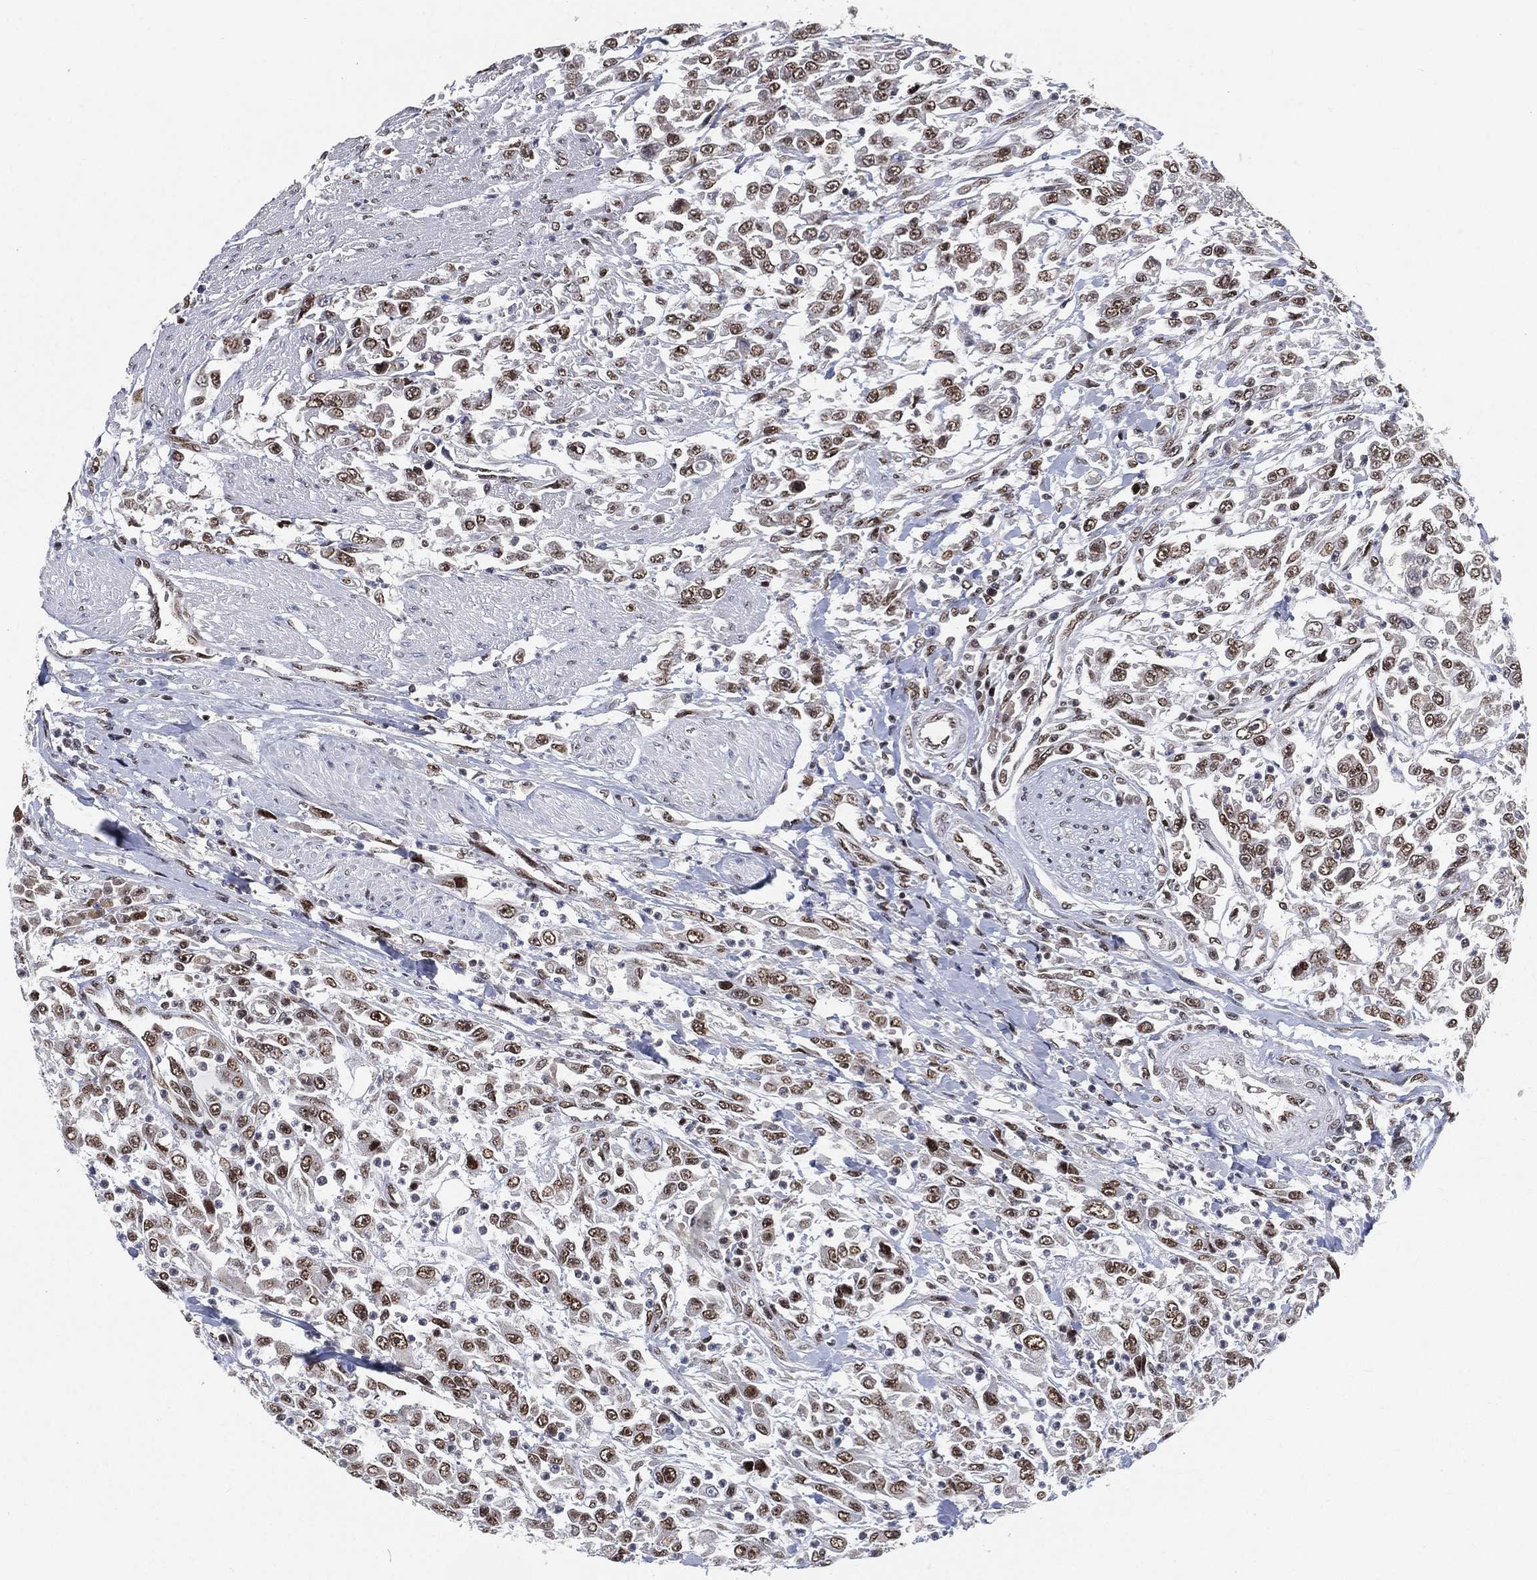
{"staining": {"intensity": "moderate", "quantity": ">75%", "location": "nuclear"}, "tissue": "urothelial cancer", "cell_type": "Tumor cells", "image_type": "cancer", "snomed": [{"axis": "morphology", "description": "Urothelial carcinoma, High grade"}, {"axis": "topography", "description": "Urinary bladder"}], "caption": "Urothelial cancer tissue shows moderate nuclear expression in about >75% of tumor cells, visualized by immunohistochemistry.", "gene": "YLPM1", "patient": {"sex": "male", "age": 46}}